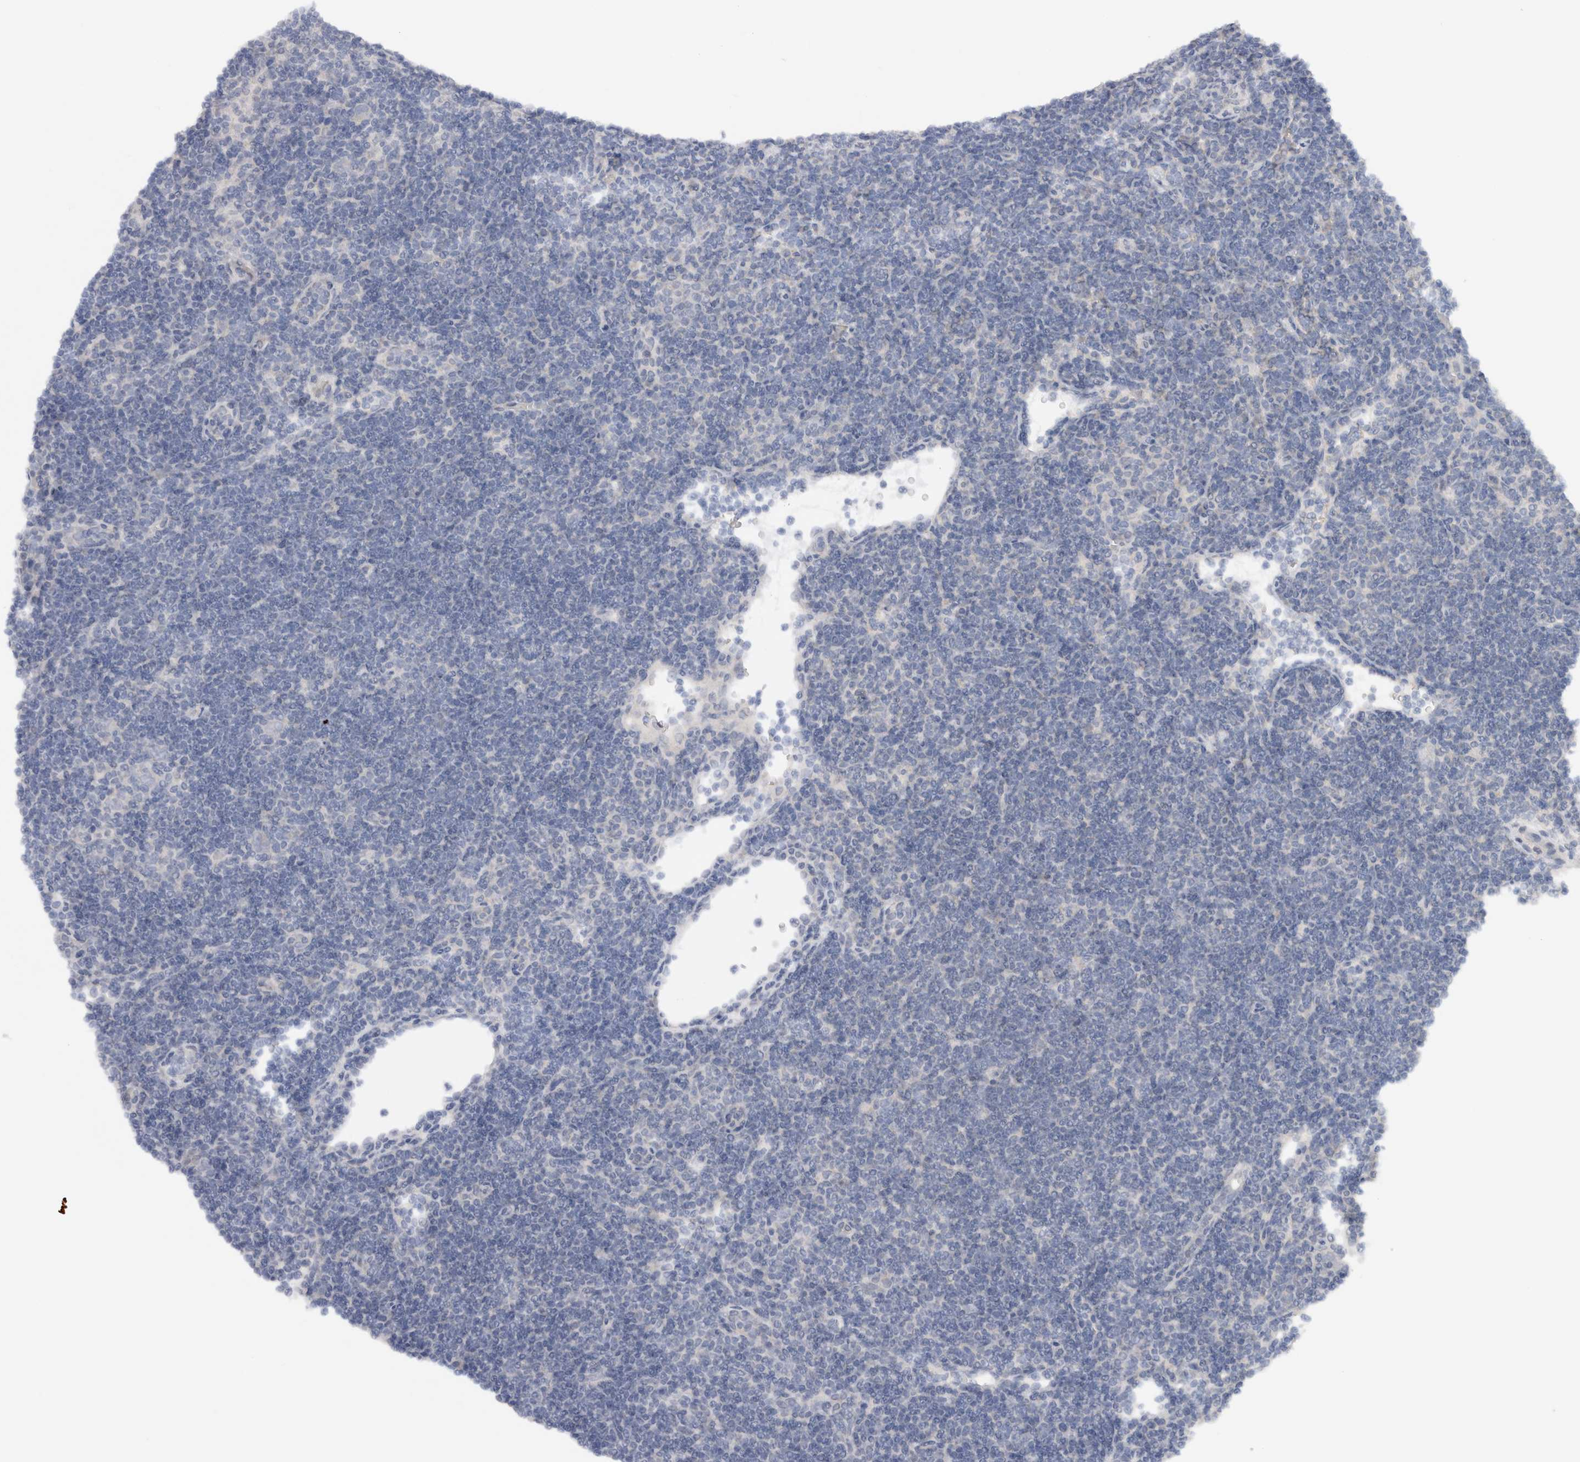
{"staining": {"intensity": "negative", "quantity": "none", "location": "none"}, "tissue": "lymphoma", "cell_type": "Tumor cells", "image_type": "cancer", "snomed": [{"axis": "morphology", "description": "Hodgkin's disease, NOS"}, {"axis": "topography", "description": "Lymph node"}], "caption": "This is an immunohistochemistry histopathology image of lymphoma. There is no staining in tumor cells.", "gene": "CHRM4", "patient": {"sex": "female", "age": 57}}